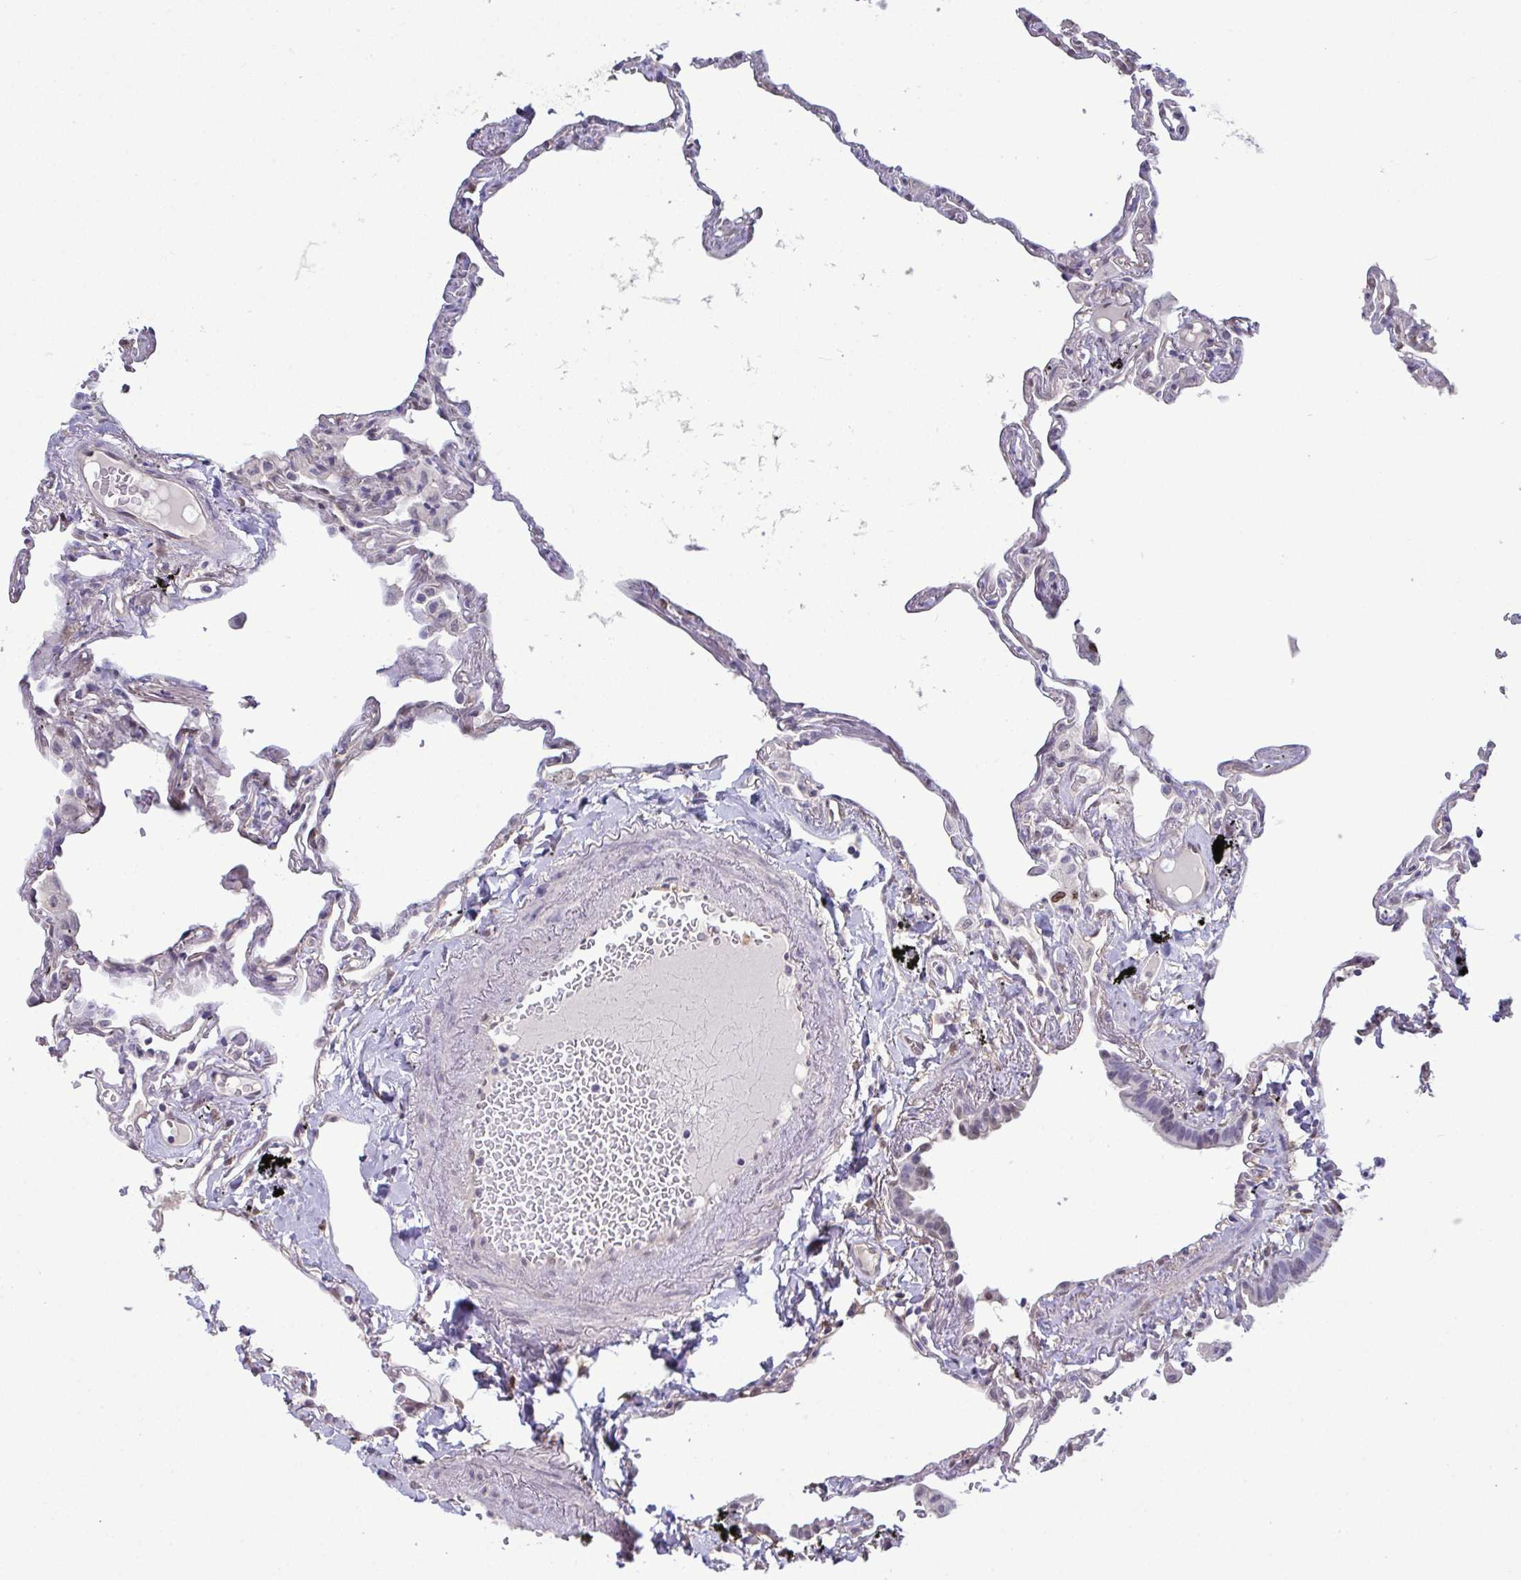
{"staining": {"intensity": "negative", "quantity": "none", "location": "none"}, "tissue": "lung", "cell_type": "Alveolar cells", "image_type": "normal", "snomed": [{"axis": "morphology", "description": "Normal tissue, NOS"}, {"axis": "topography", "description": "Lung"}], "caption": "The micrograph exhibits no significant staining in alveolar cells of lung.", "gene": "SETD7", "patient": {"sex": "female", "age": 67}}